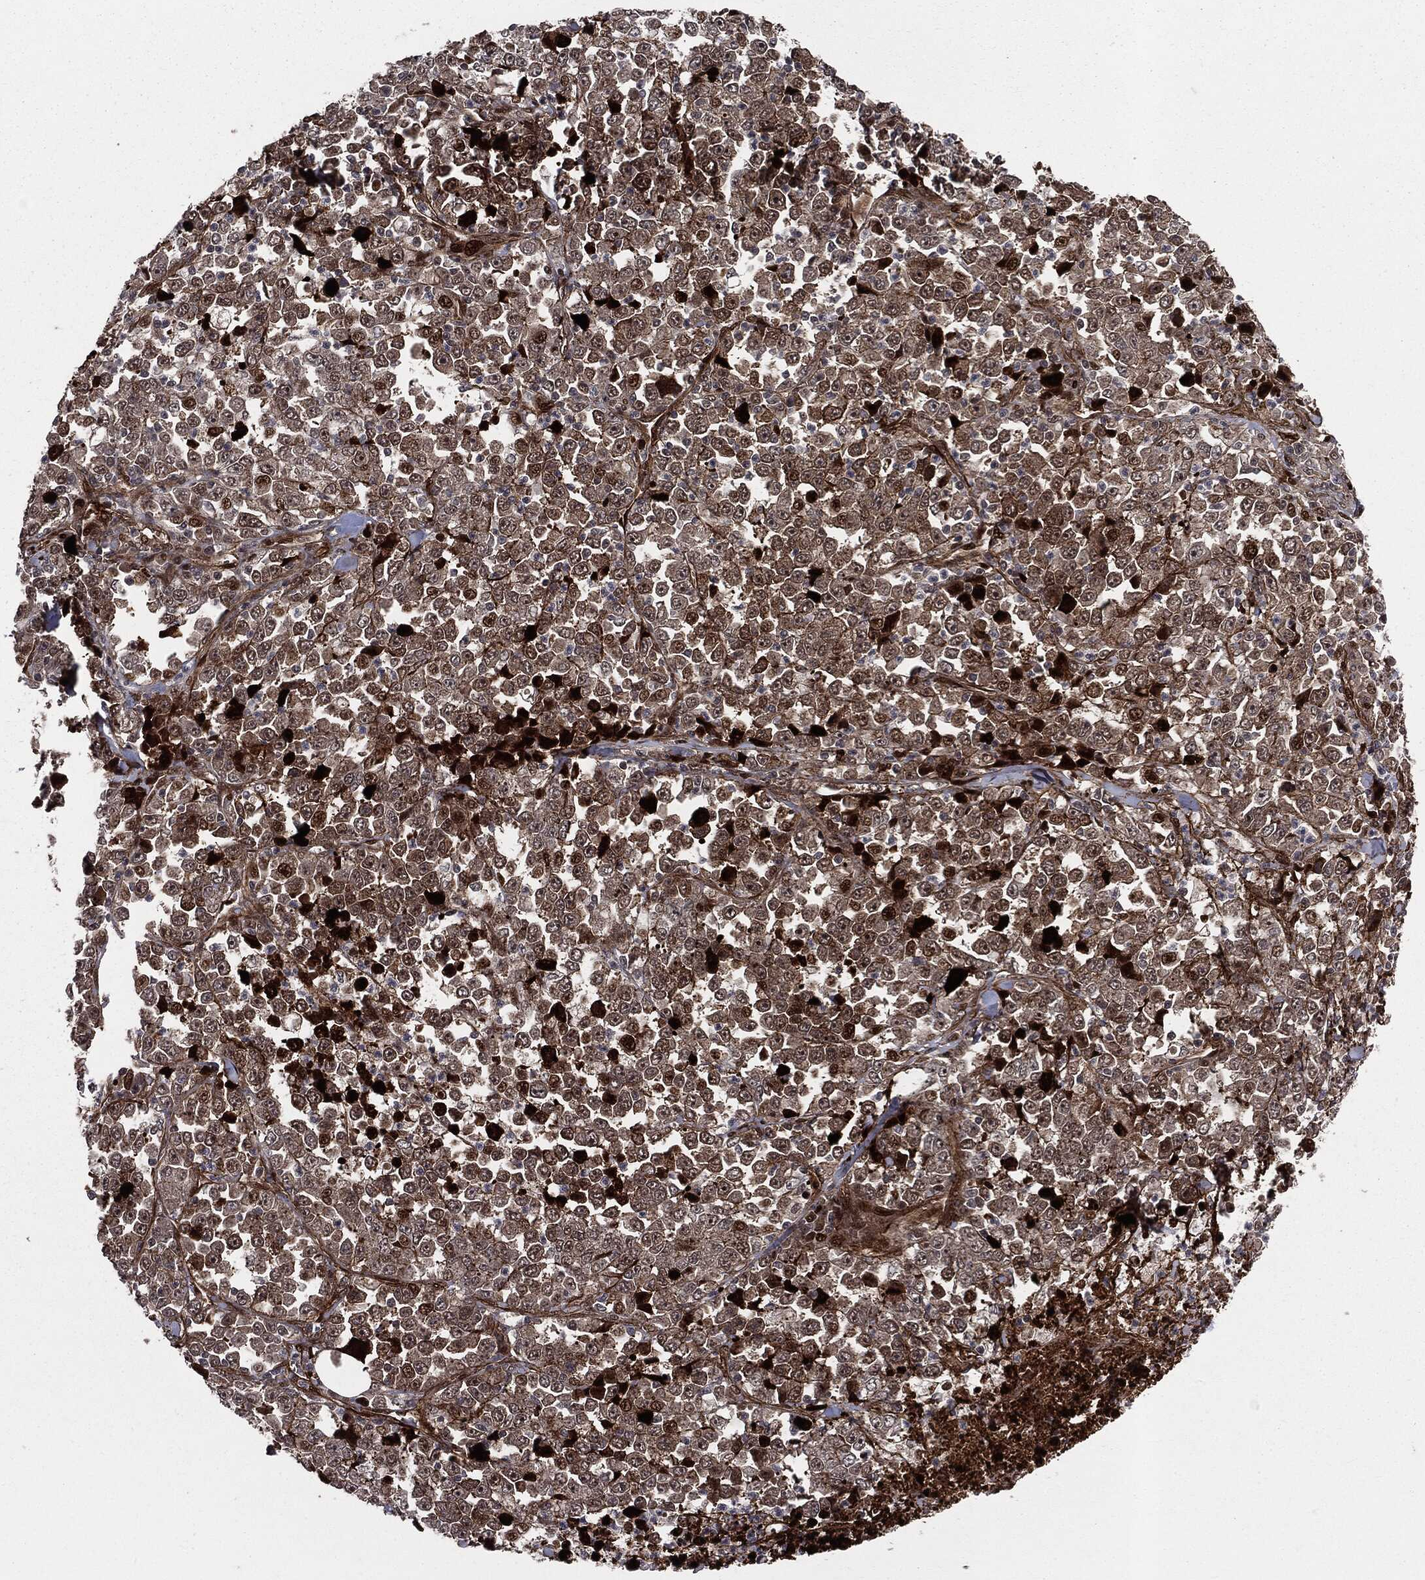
{"staining": {"intensity": "moderate", "quantity": "<25%", "location": "nuclear"}, "tissue": "stomach cancer", "cell_type": "Tumor cells", "image_type": "cancer", "snomed": [{"axis": "morphology", "description": "Normal tissue, NOS"}, {"axis": "morphology", "description": "Adenocarcinoma, NOS"}, {"axis": "topography", "description": "Stomach, upper"}, {"axis": "topography", "description": "Stomach"}], "caption": "Protein expression by immunohistochemistry (IHC) displays moderate nuclear expression in approximately <25% of tumor cells in stomach adenocarcinoma. (Stains: DAB in brown, nuclei in blue, Microscopy: brightfield microscopy at high magnification).", "gene": "SMAD4", "patient": {"sex": "male", "age": 59}}